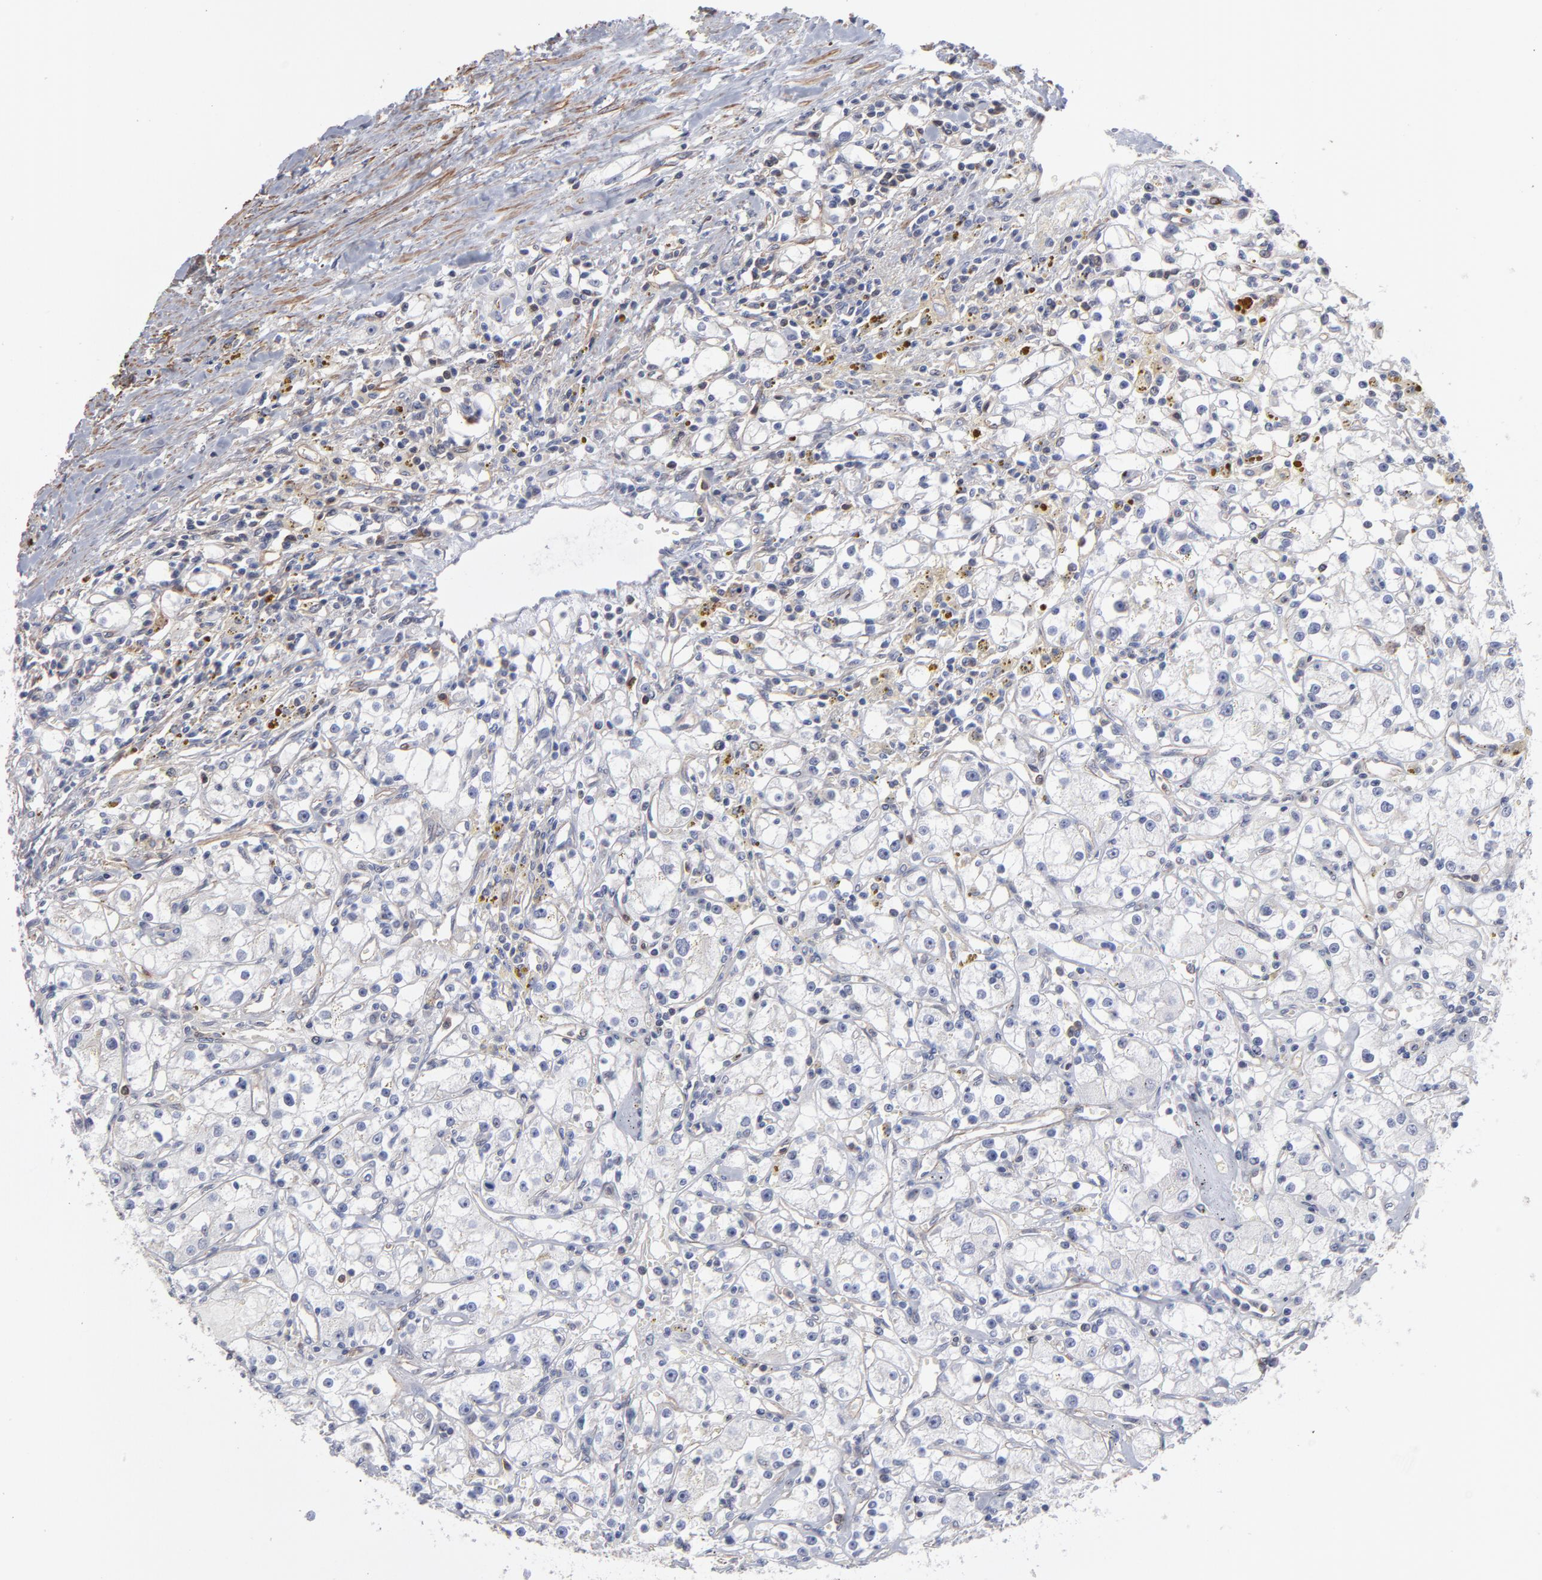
{"staining": {"intensity": "negative", "quantity": "none", "location": "none"}, "tissue": "renal cancer", "cell_type": "Tumor cells", "image_type": "cancer", "snomed": [{"axis": "morphology", "description": "Adenocarcinoma, NOS"}, {"axis": "topography", "description": "Kidney"}], "caption": "Immunohistochemical staining of human renal cancer exhibits no significant positivity in tumor cells.", "gene": "PXN", "patient": {"sex": "male", "age": 56}}